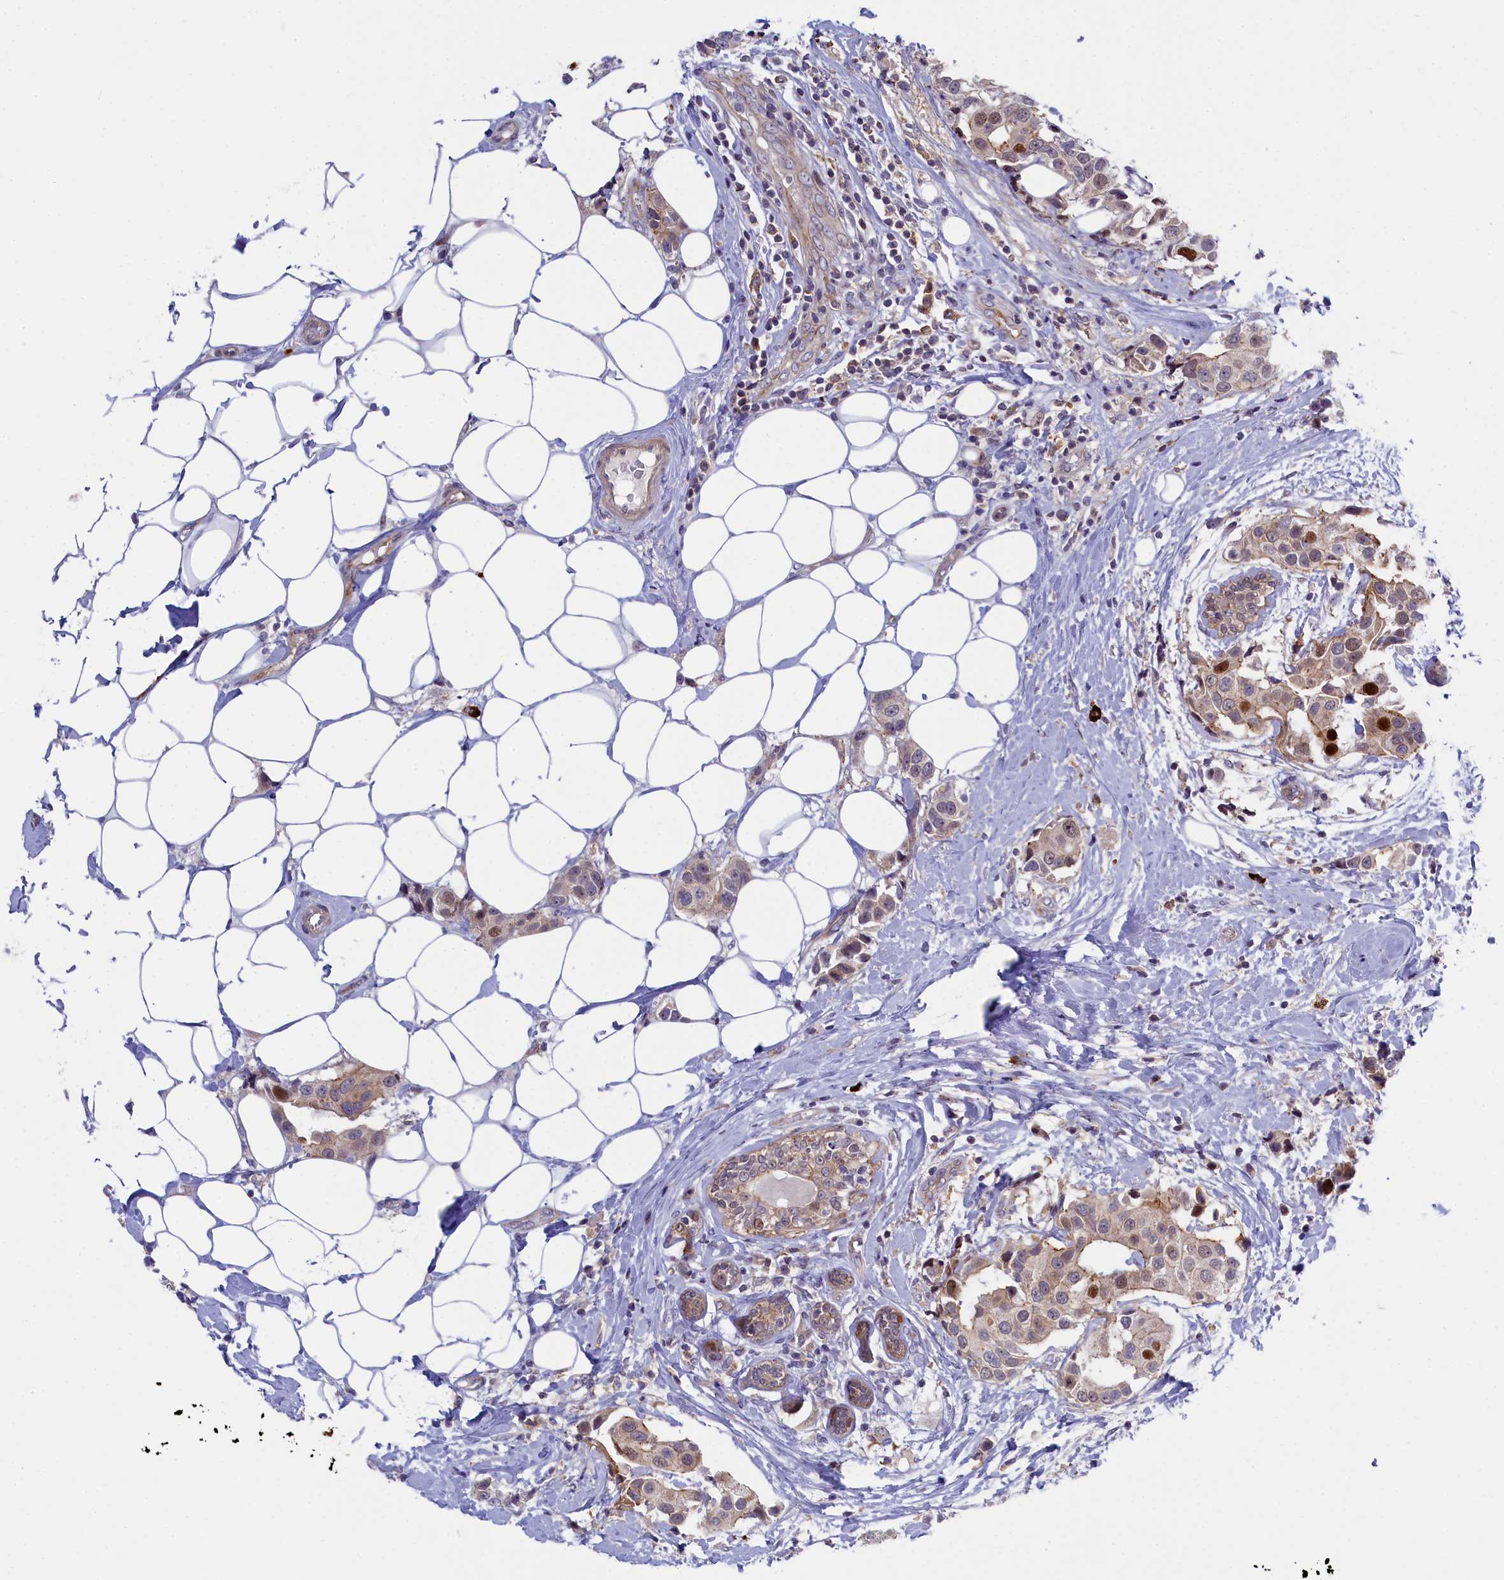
{"staining": {"intensity": "strong", "quantity": "<25%", "location": "nuclear"}, "tissue": "breast cancer", "cell_type": "Tumor cells", "image_type": "cancer", "snomed": [{"axis": "morphology", "description": "Normal tissue, NOS"}, {"axis": "morphology", "description": "Duct carcinoma"}, {"axis": "topography", "description": "Breast"}], "caption": "Protein expression analysis of human infiltrating ductal carcinoma (breast) reveals strong nuclear expression in about <25% of tumor cells.", "gene": "CCL23", "patient": {"sex": "female", "age": 39}}